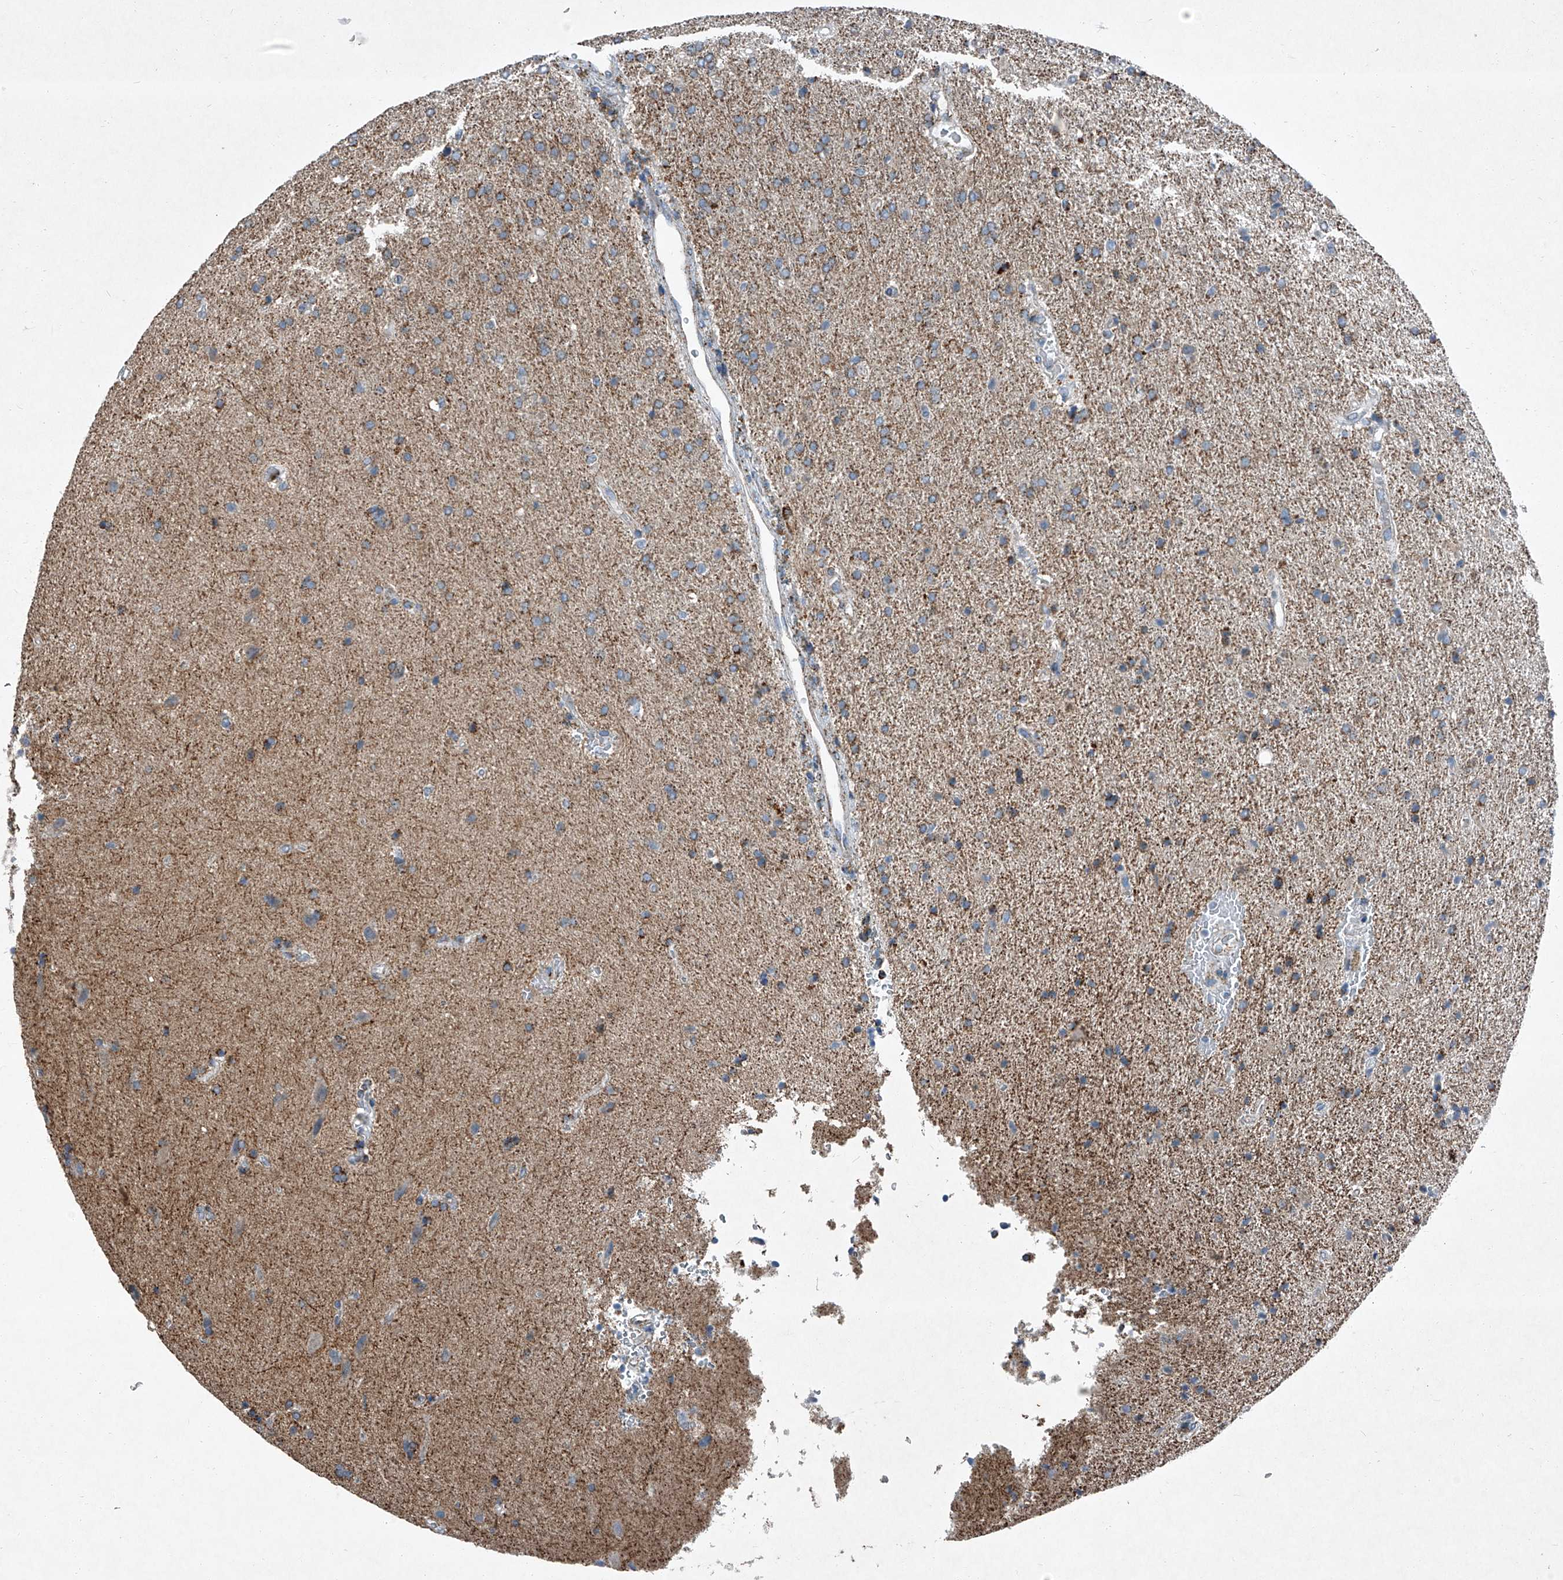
{"staining": {"intensity": "moderate", "quantity": ">75%", "location": "cytoplasmic/membranous"}, "tissue": "glioma", "cell_type": "Tumor cells", "image_type": "cancer", "snomed": [{"axis": "morphology", "description": "Glioma, malignant, High grade"}, {"axis": "topography", "description": "Brain"}], "caption": "Glioma stained with a protein marker shows moderate staining in tumor cells.", "gene": "CHRNA7", "patient": {"sex": "male", "age": 72}}